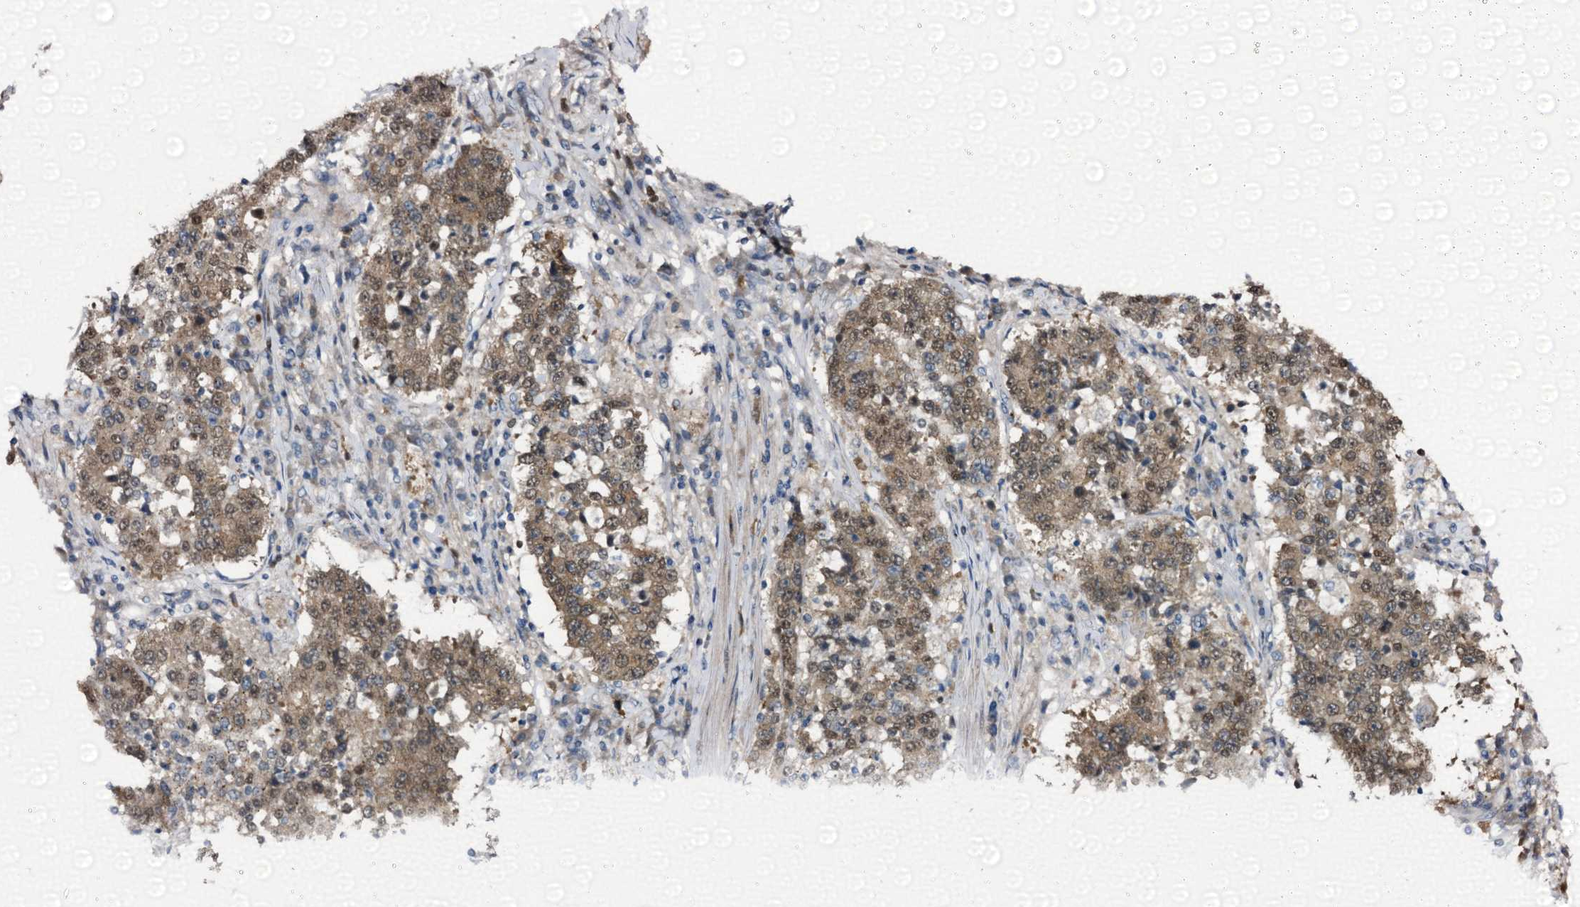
{"staining": {"intensity": "moderate", "quantity": ">75%", "location": "cytoplasmic/membranous,nuclear"}, "tissue": "stomach cancer", "cell_type": "Tumor cells", "image_type": "cancer", "snomed": [{"axis": "morphology", "description": "Adenocarcinoma, NOS"}, {"axis": "topography", "description": "Stomach"}], "caption": "Moderate cytoplasmic/membranous and nuclear positivity is present in approximately >75% of tumor cells in stomach cancer (adenocarcinoma).", "gene": "NCAPD2", "patient": {"sex": "male", "age": 59}}